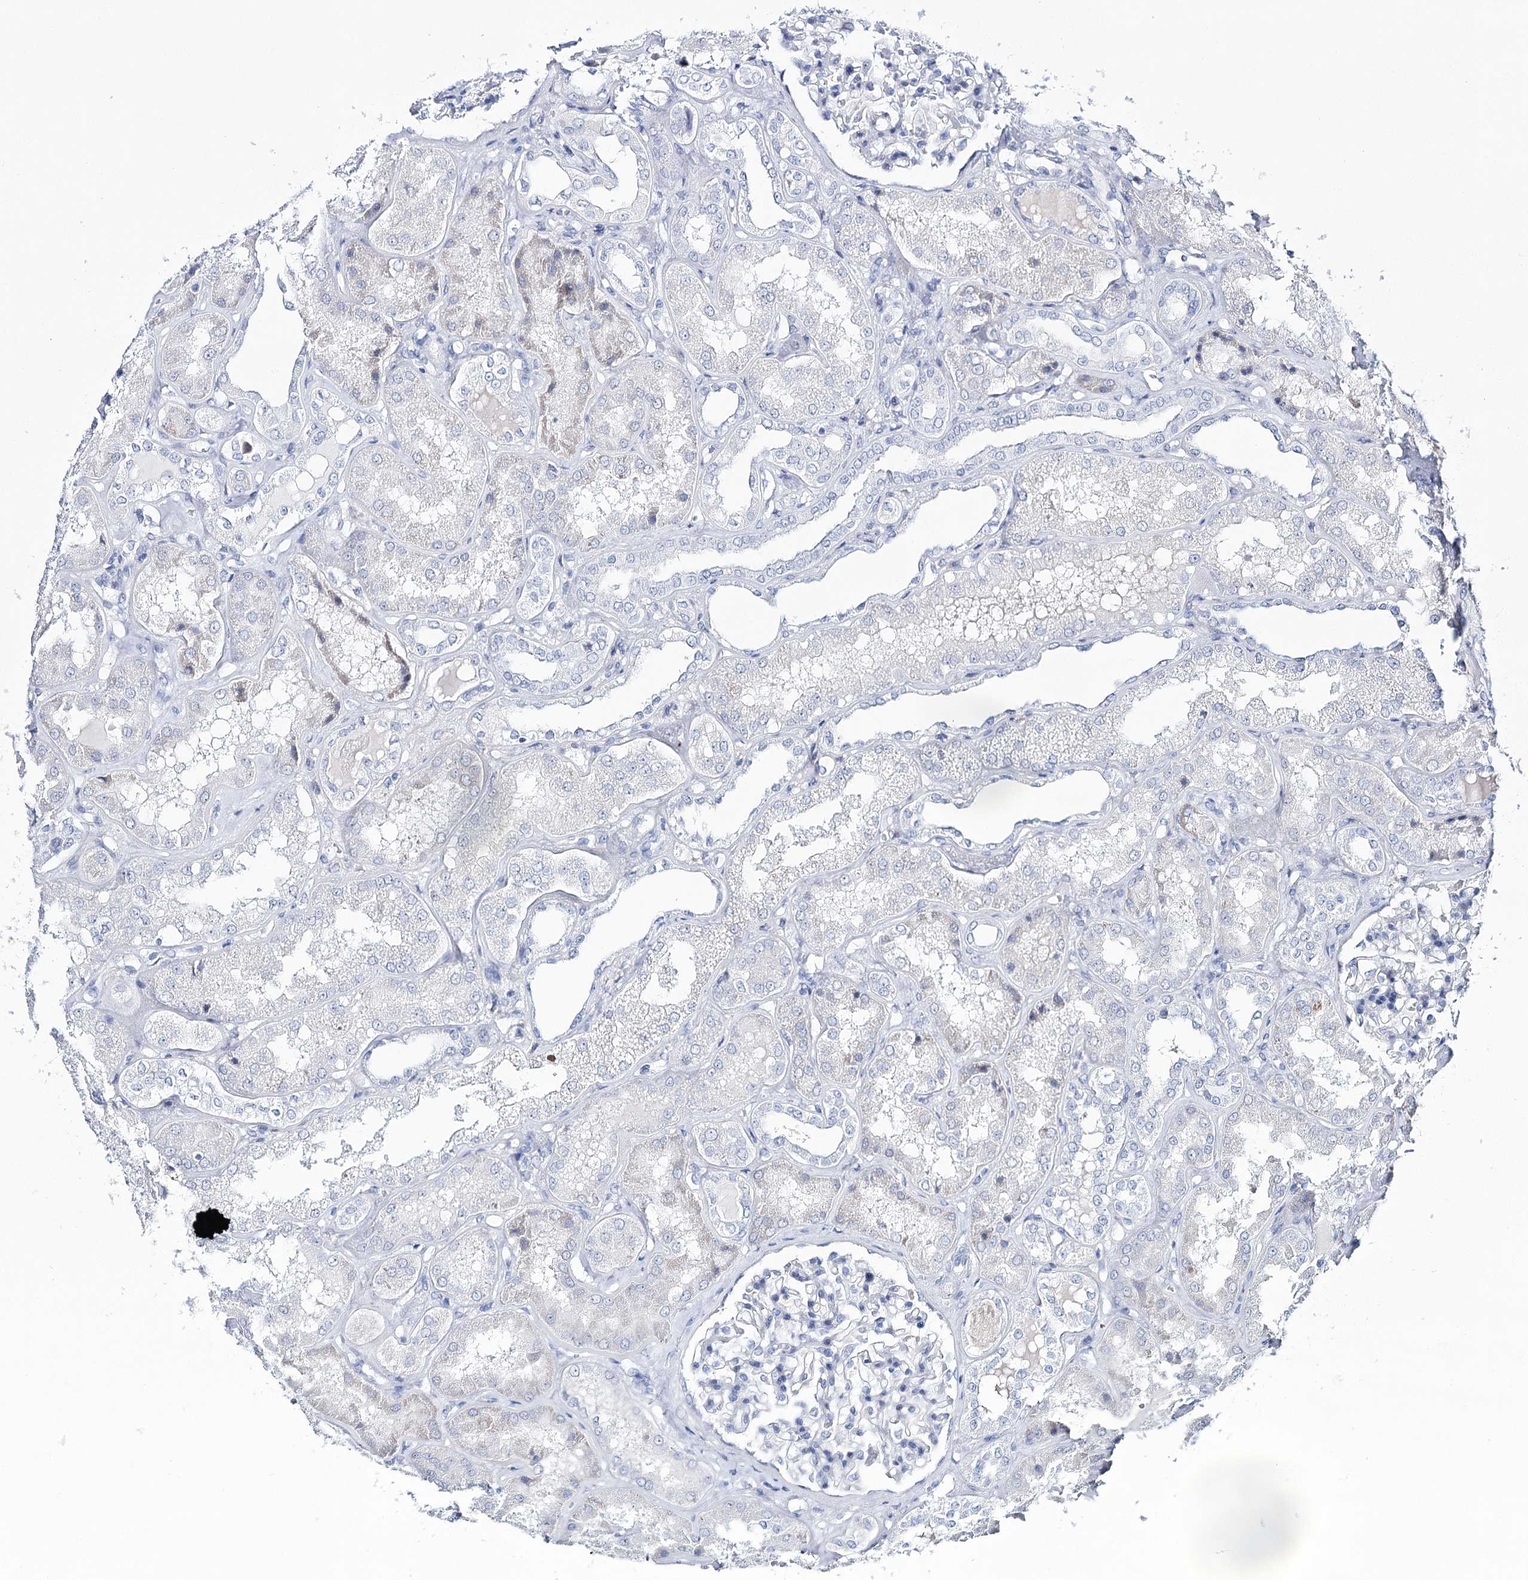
{"staining": {"intensity": "negative", "quantity": "none", "location": "none"}, "tissue": "kidney", "cell_type": "Cells in glomeruli", "image_type": "normal", "snomed": [{"axis": "morphology", "description": "Normal tissue, NOS"}, {"axis": "topography", "description": "Kidney"}], "caption": "Micrograph shows no protein staining in cells in glomeruli of normal kidney.", "gene": "CSN3", "patient": {"sex": "female", "age": 56}}